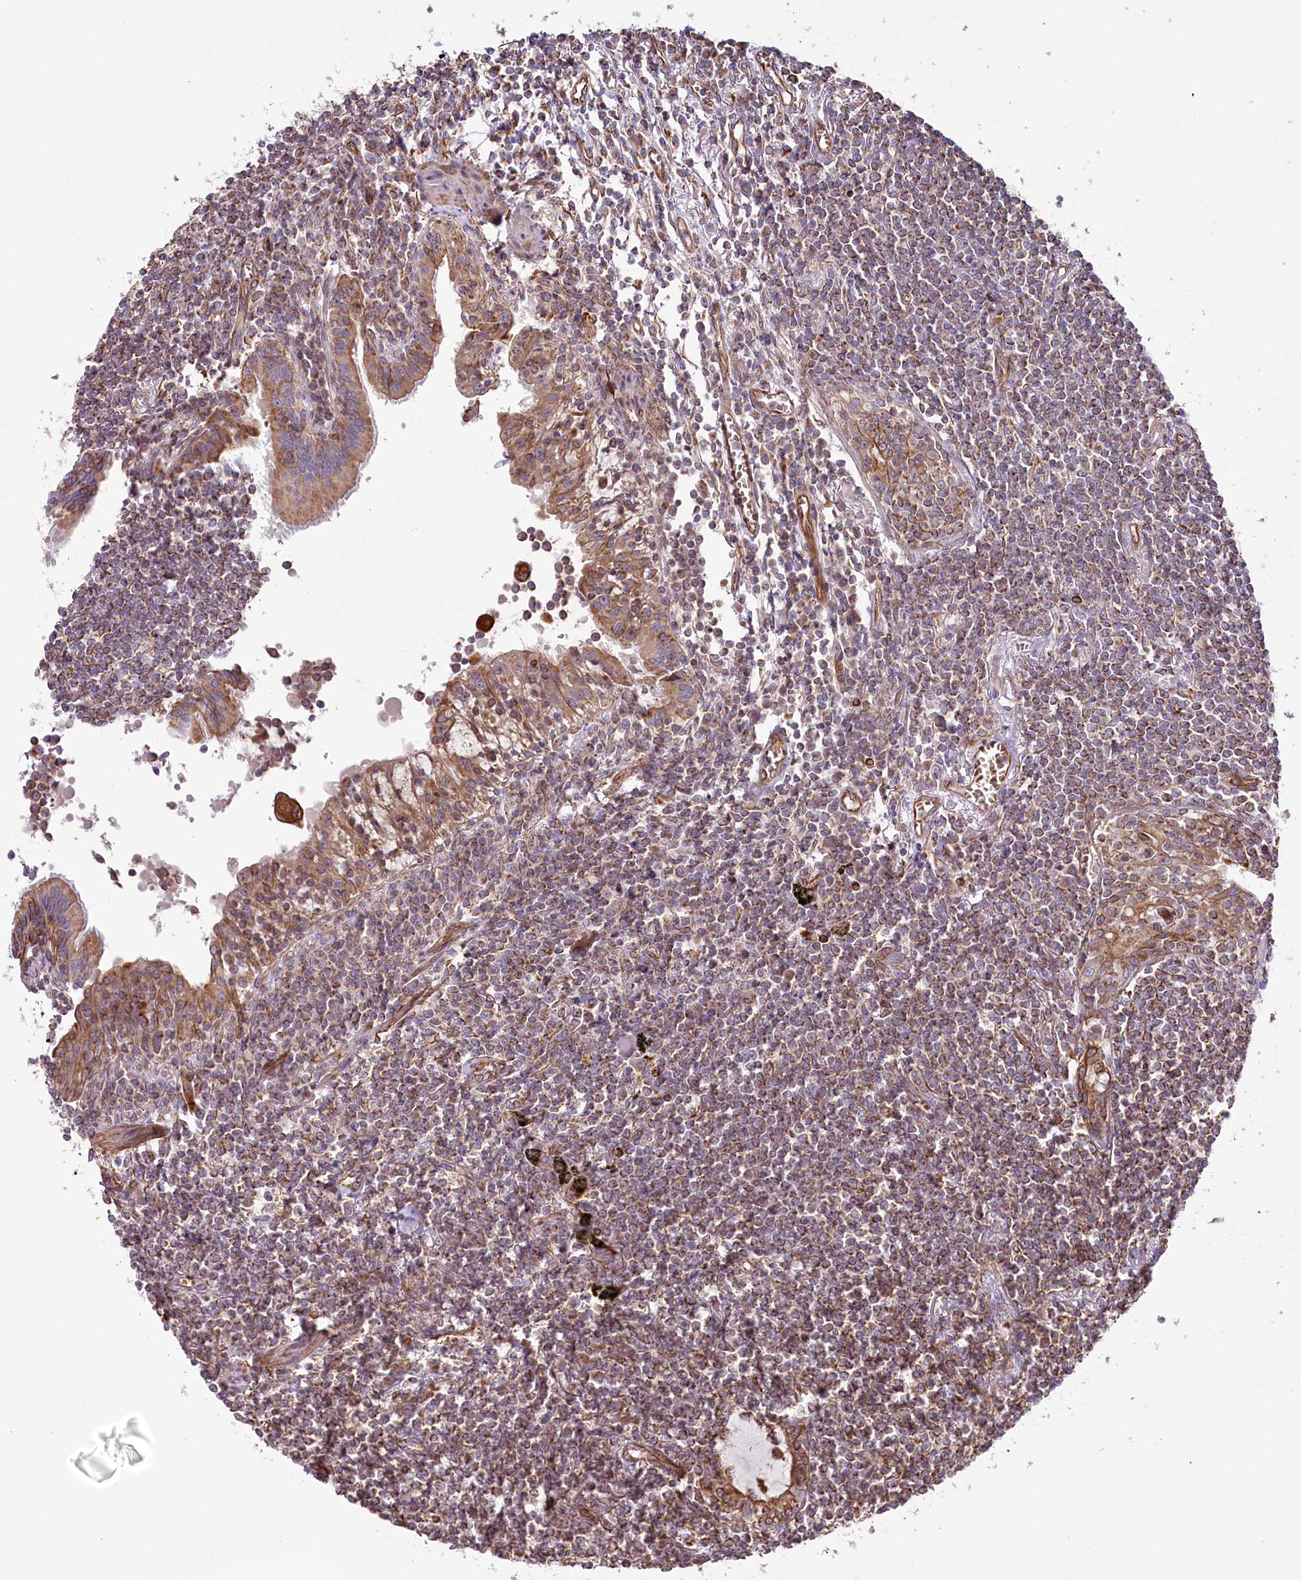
{"staining": {"intensity": "moderate", "quantity": ">75%", "location": "cytoplasmic/membranous"}, "tissue": "lymphoma", "cell_type": "Tumor cells", "image_type": "cancer", "snomed": [{"axis": "morphology", "description": "Malignant lymphoma, non-Hodgkin's type, Low grade"}, {"axis": "topography", "description": "Lung"}], "caption": "This micrograph exhibits immunohistochemistry (IHC) staining of human lymphoma, with medium moderate cytoplasmic/membranous staining in approximately >75% of tumor cells.", "gene": "THUMPD3", "patient": {"sex": "female", "age": 71}}